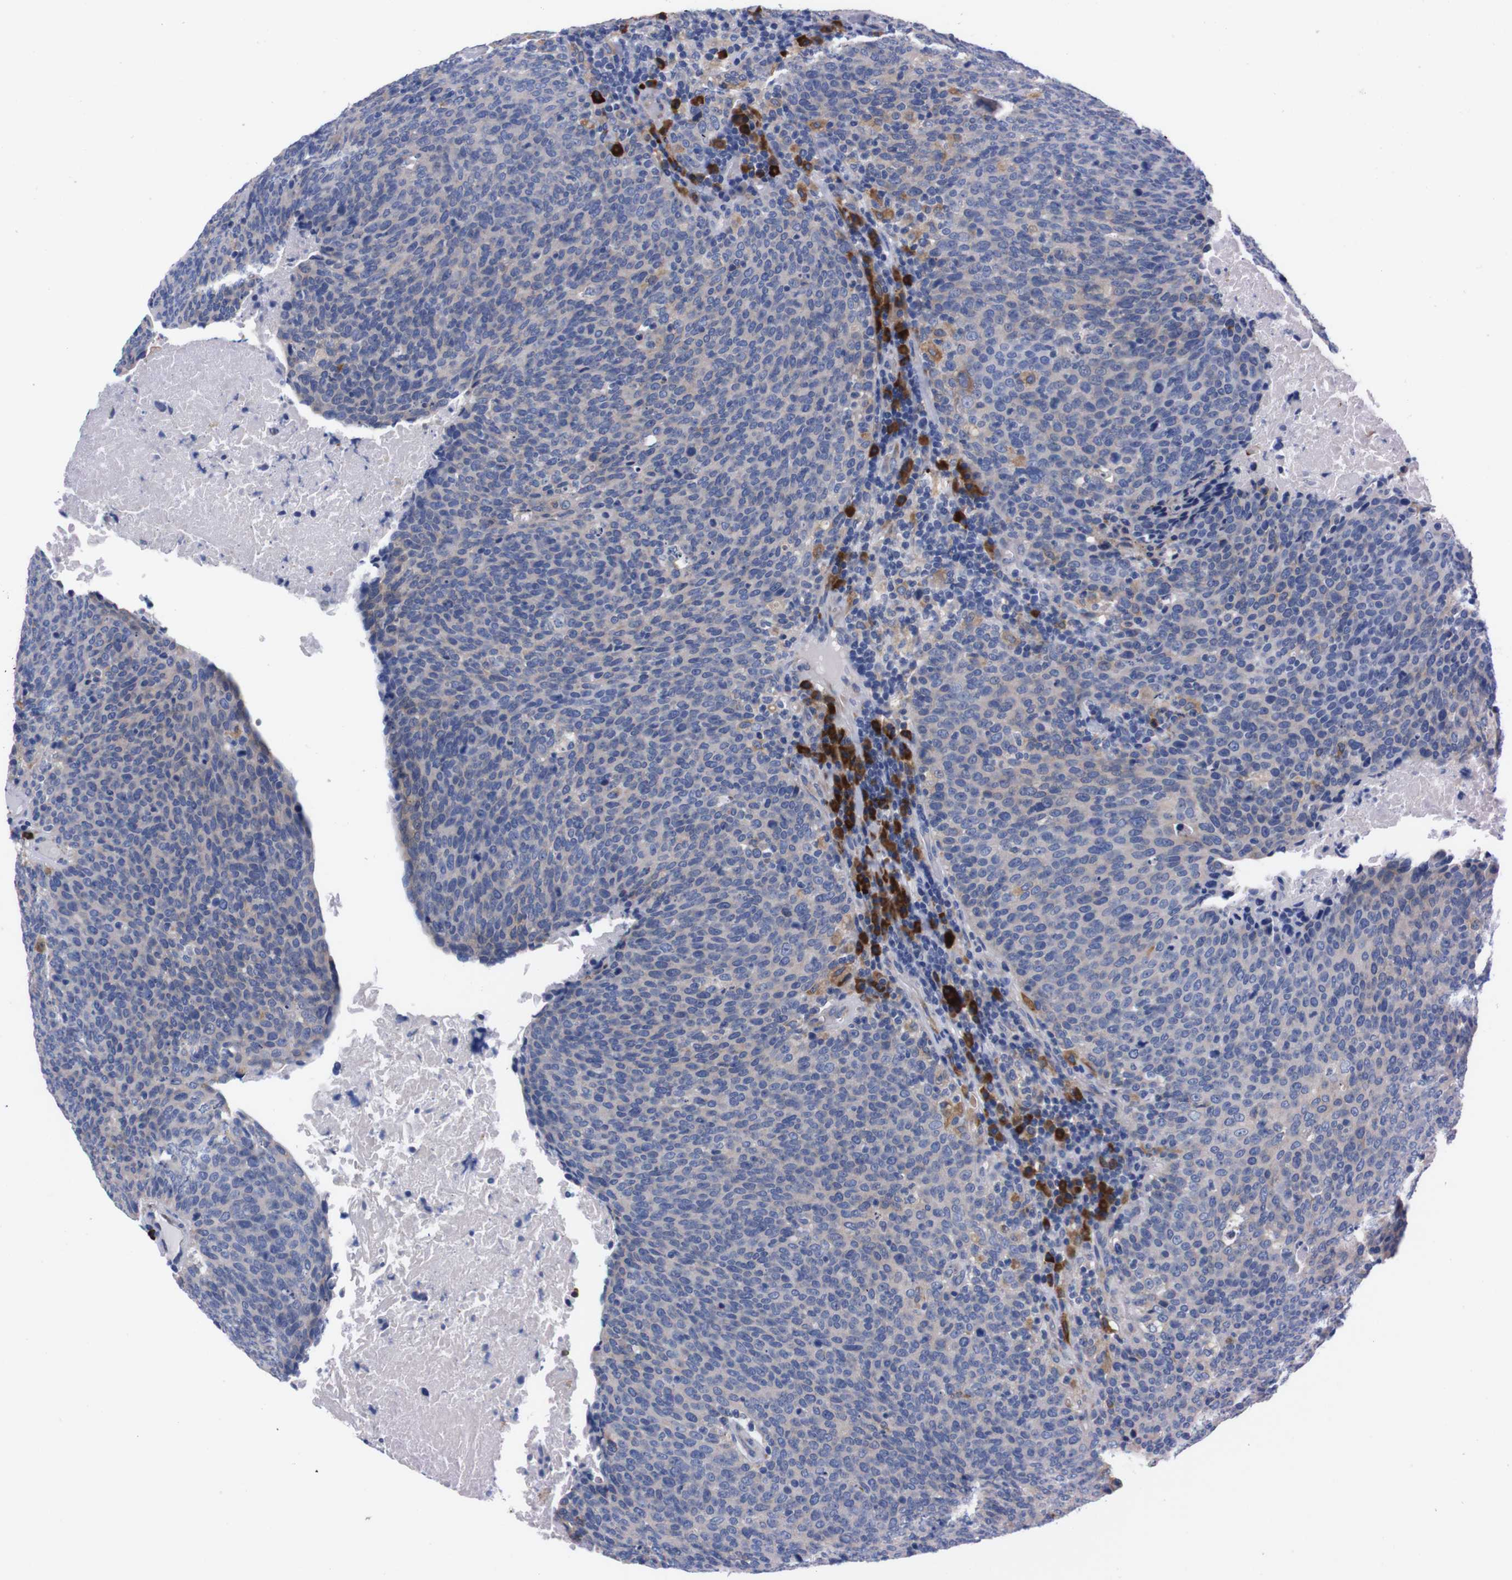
{"staining": {"intensity": "negative", "quantity": "none", "location": "none"}, "tissue": "head and neck cancer", "cell_type": "Tumor cells", "image_type": "cancer", "snomed": [{"axis": "morphology", "description": "Squamous cell carcinoma, NOS"}, {"axis": "morphology", "description": "Squamous cell carcinoma, metastatic, NOS"}, {"axis": "topography", "description": "Lymph node"}, {"axis": "topography", "description": "Head-Neck"}], "caption": "The histopathology image exhibits no significant staining in tumor cells of head and neck cancer.", "gene": "NEBL", "patient": {"sex": "male", "age": 62}}